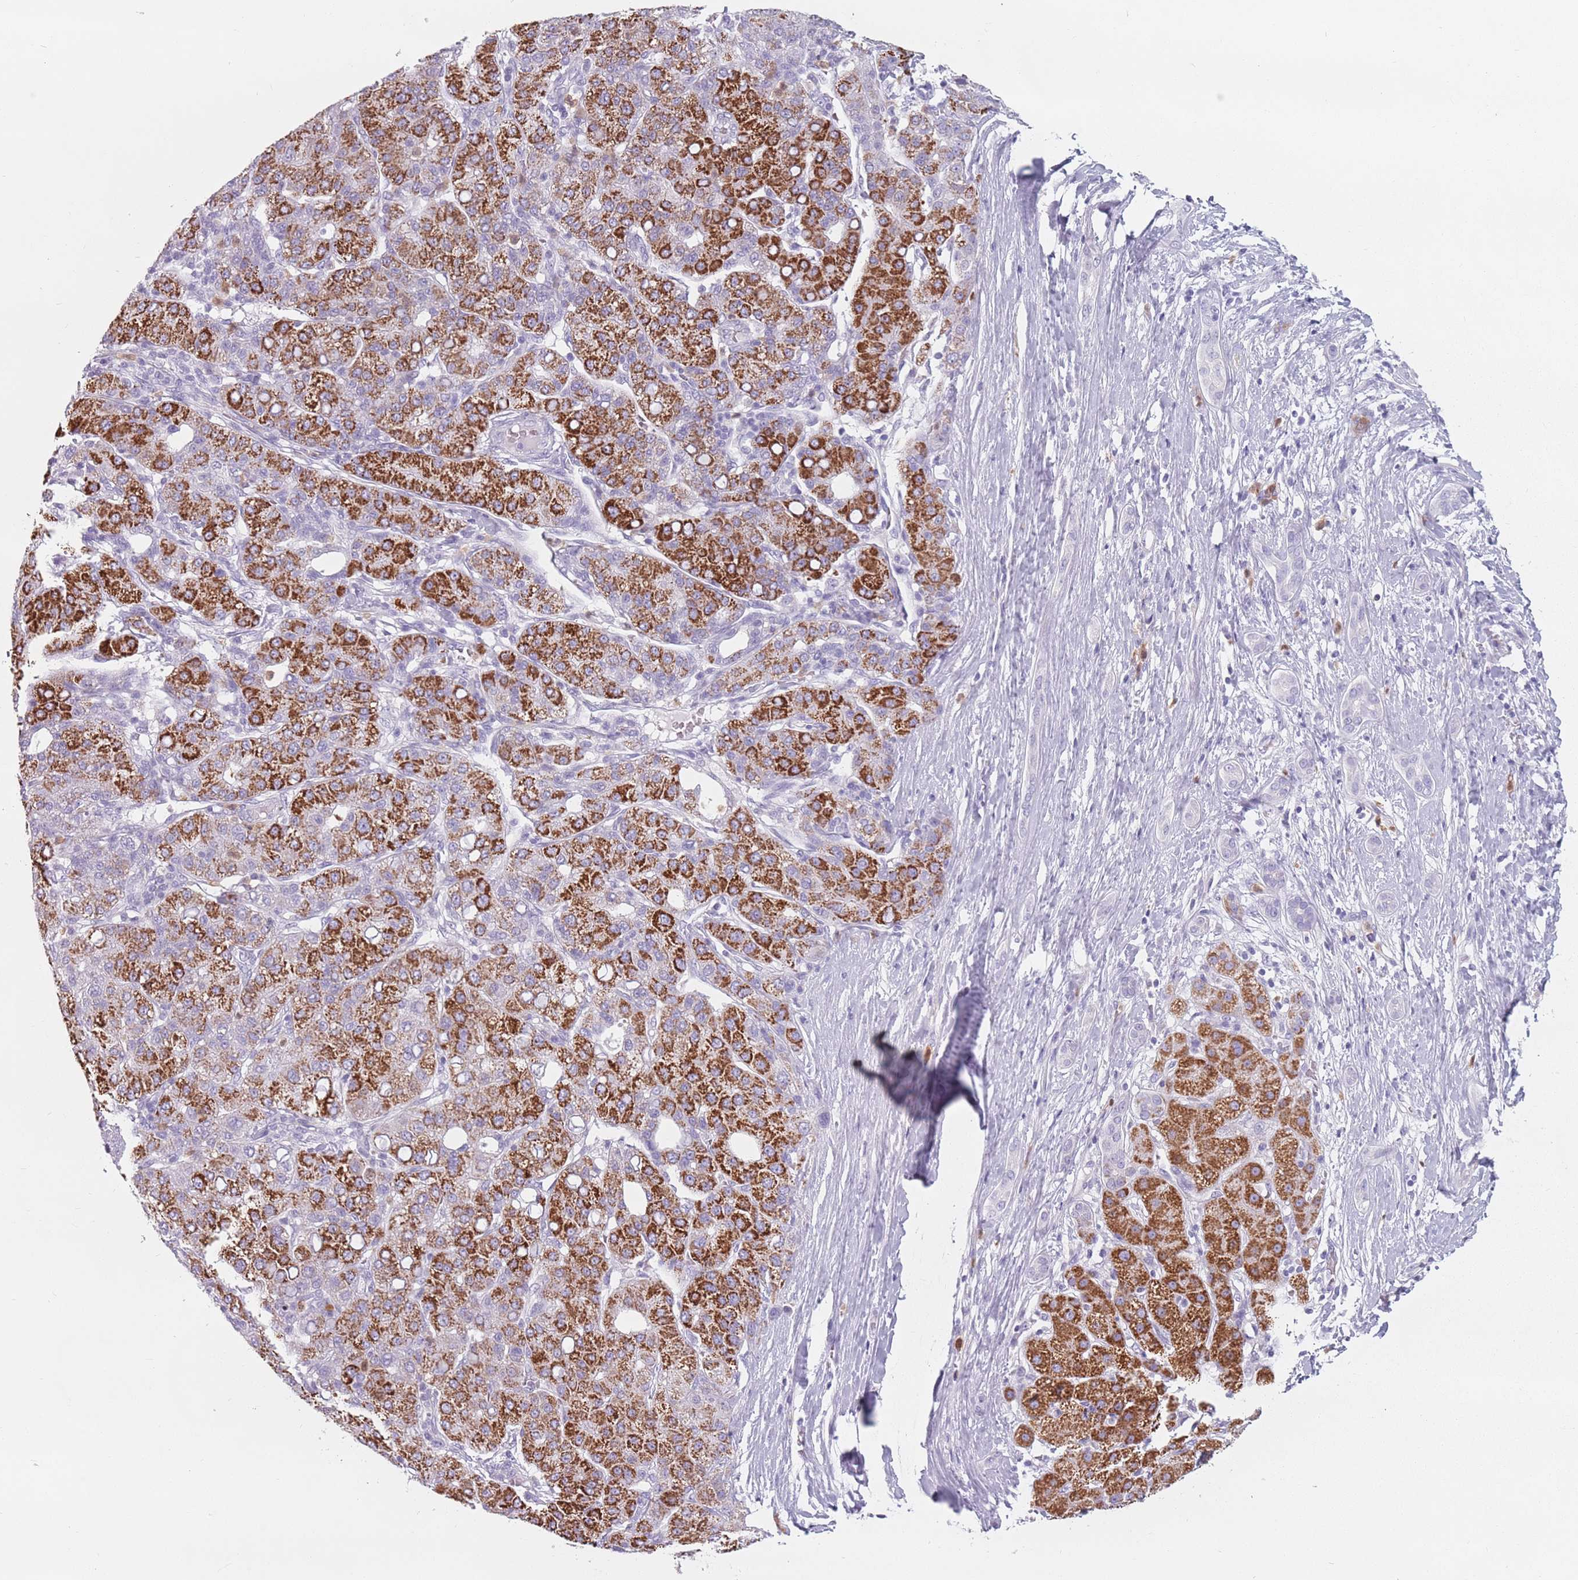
{"staining": {"intensity": "strong", "quantity": "25%-75%", "location": "cytoplasmic/membranous"}, "tissue": "liver cancer", "cell_type": "Tumor cells", "image_type": "cancer", "snomed": [{"axis": "morphology", "description": "Carcinoma, Hepatocellular, NOS"}, {"axis": "topography", "description": "Liver"}], "caption": "Liver hepatocellular carcinoma was stained to show a protein in brown. There is high levels of strong cytoplasmic/membranous positivity in about 25%-75% of tumor cells.", "gene": "ZNF584", "patient": {"sex": "male", "age": 65}}